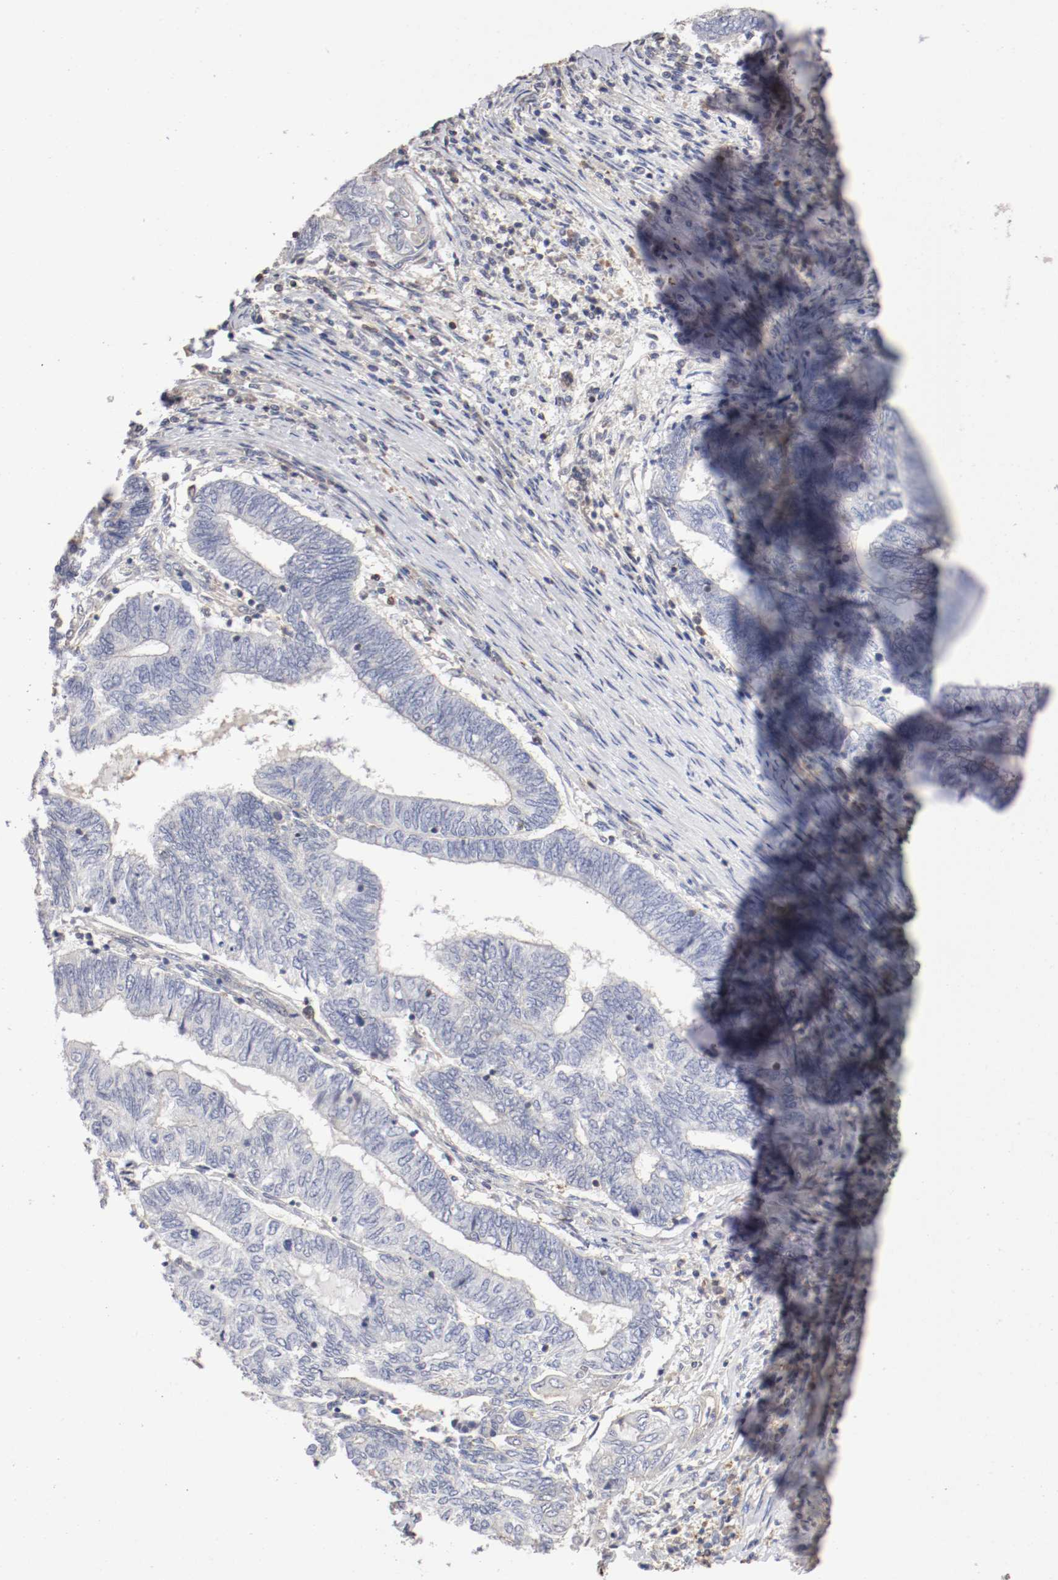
{"staining": {"intensity": "negative", "quantity": "none", "location": "none"}, "tissue": "endometrial cancer", "cell_type": "Tumor cells", "image_type": "cancer", "snomed": [{"axis": "morphology", "description": "Adenocarcinoma, NOS"}, {"axis": "topography", "description": "Uterus"}, {"axis": "topography", "description": "Endometrium"}], "caption": "There is no significant positivity in tumor cells of endometrial adenocarcinoma.", "gene": "CDK6", "patient": {"sex": "female", "age": 70}}